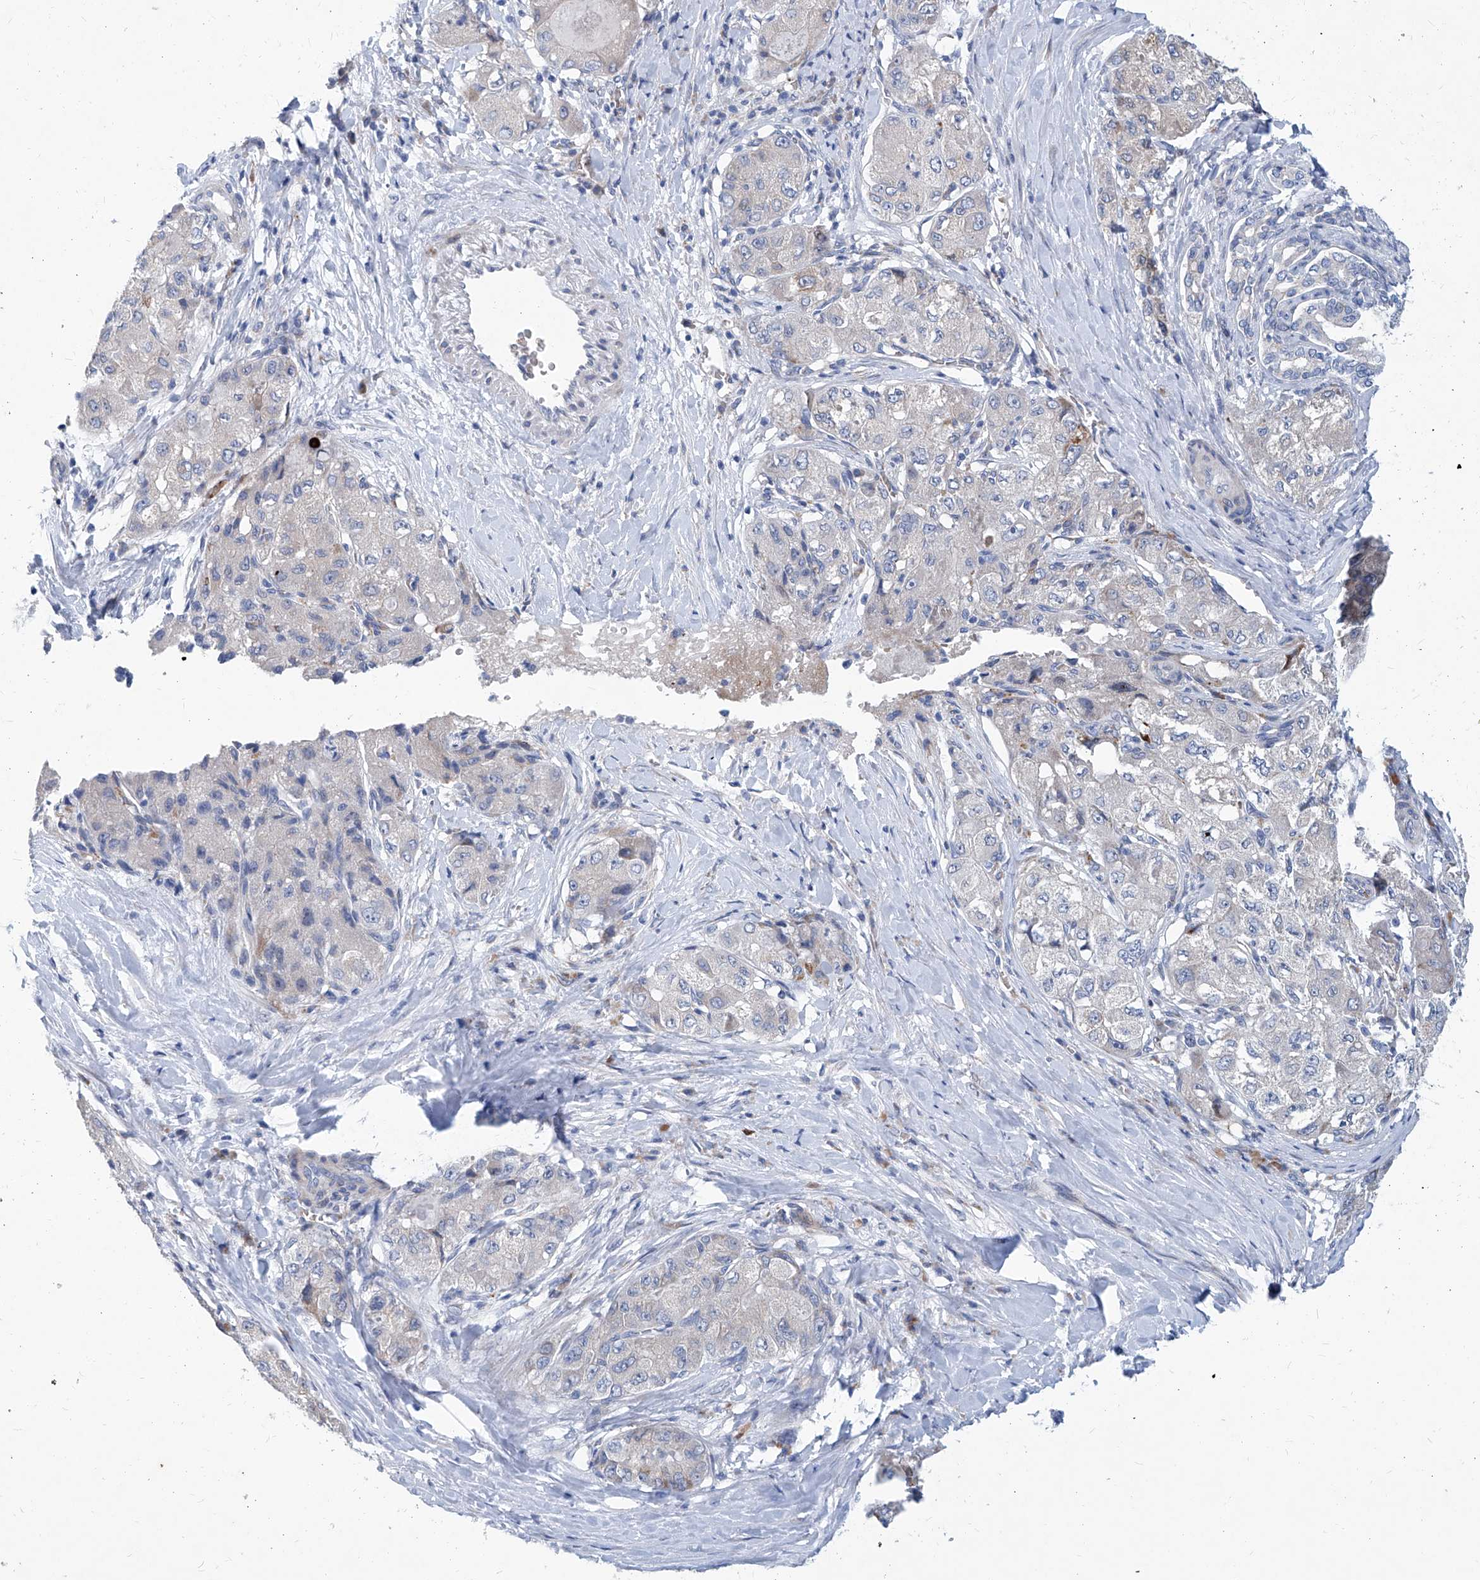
{"staining": {"intensity": "negative", "quantity": "none", "location": "none"}, "tissue": "liver cancer", "cell_type": "Tumor cells", "image_type": "cancer", "snomed": [{"axis": "morphology", "description": "Carcinoma, Hepatocellular, NOS"}, {"axis": "topography", "description": "Liver"}], "caption": "Tumor cells show no significant protein positivity in liver cancer. (IHC, brightfield microscopy, high magnification).", "gene": "FPR2", "patient": {"sex": "male", "age": 80}}